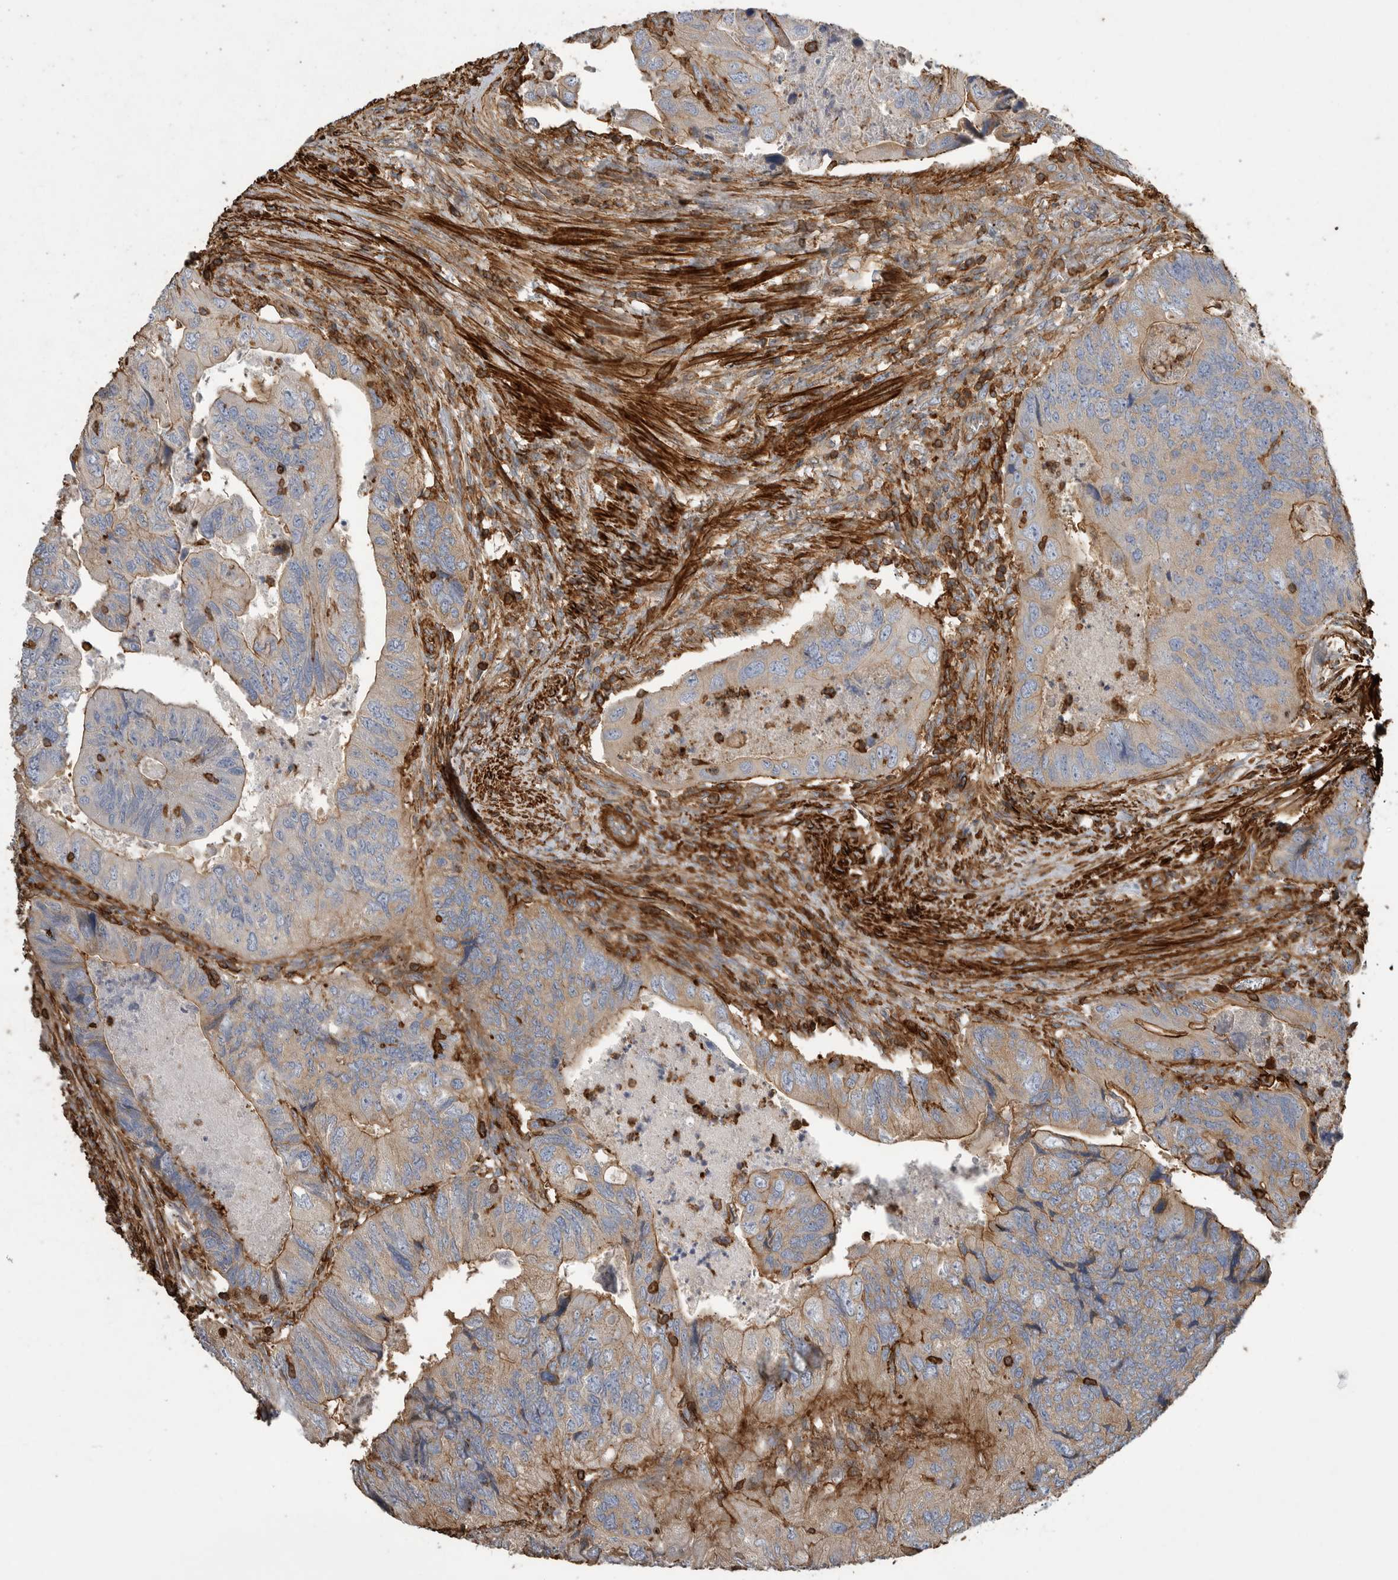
{"staining": {"intensity": "strong", "quantity": "<25%", "location": "cytoplasmic/membranous"}, "tissue": "colorectal cancer", "cell_type": "Tumor cells", "image_type": "cancer", "snomed": [{"axis": "morphology", "description": "Adenocarcinoma, NOS"}, {"axis": "topography", "description": "Rectum"}], "caption": "A brown stain highlights strong cytoplasmic/membranous positivity of a protein in human colorectal cancer tumor cells. Using DAB (brown) and hematoxylin (blue) stains, captured at high magnification using brightfield microscopy.", "gene": "GPER1", "patient": {"sex": "male", "age": 63}}